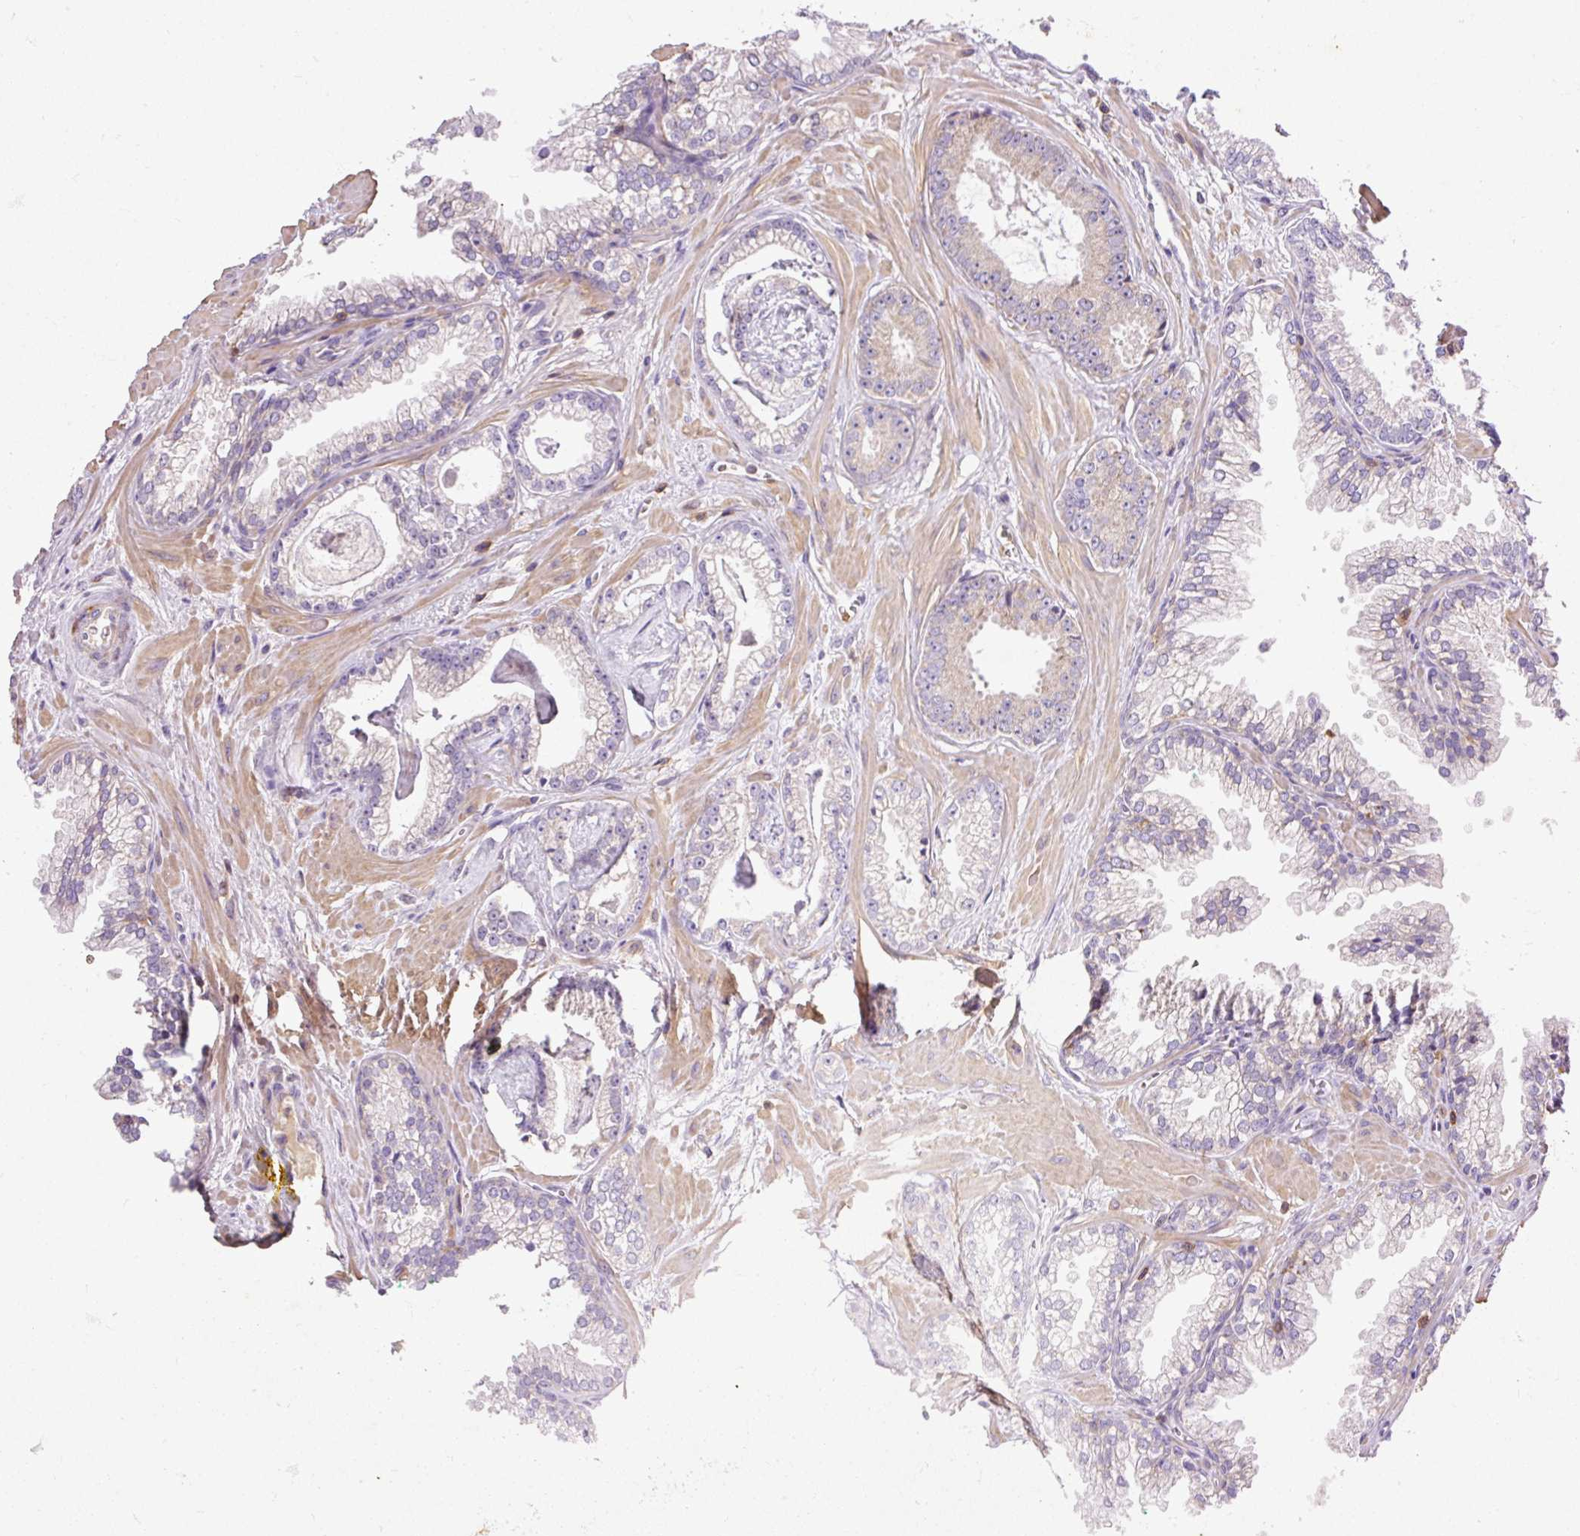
{"staining": {"intensity": "weak", "quantity": "<25%", "location": "cytoplasmic/membranous"}, "tissue": "prostate cancer", "cell_type": "Tumor cells", "image_type": "cancer", "snomed": [{"axis": "morphology", "description": "Adenocarcinoma, Low grade"}, {"axis": "topography", "description": "Prostate"}], "caption": "Immunohistochemistry (IHC) photomicrograph of human adenocarcinoma (low-grade) (prostate) stained for a protein (brown), which demonstrates no positivity in tumor cells.", "gene": "IMMT", "patient": {"sex": "male", "age": 60}}